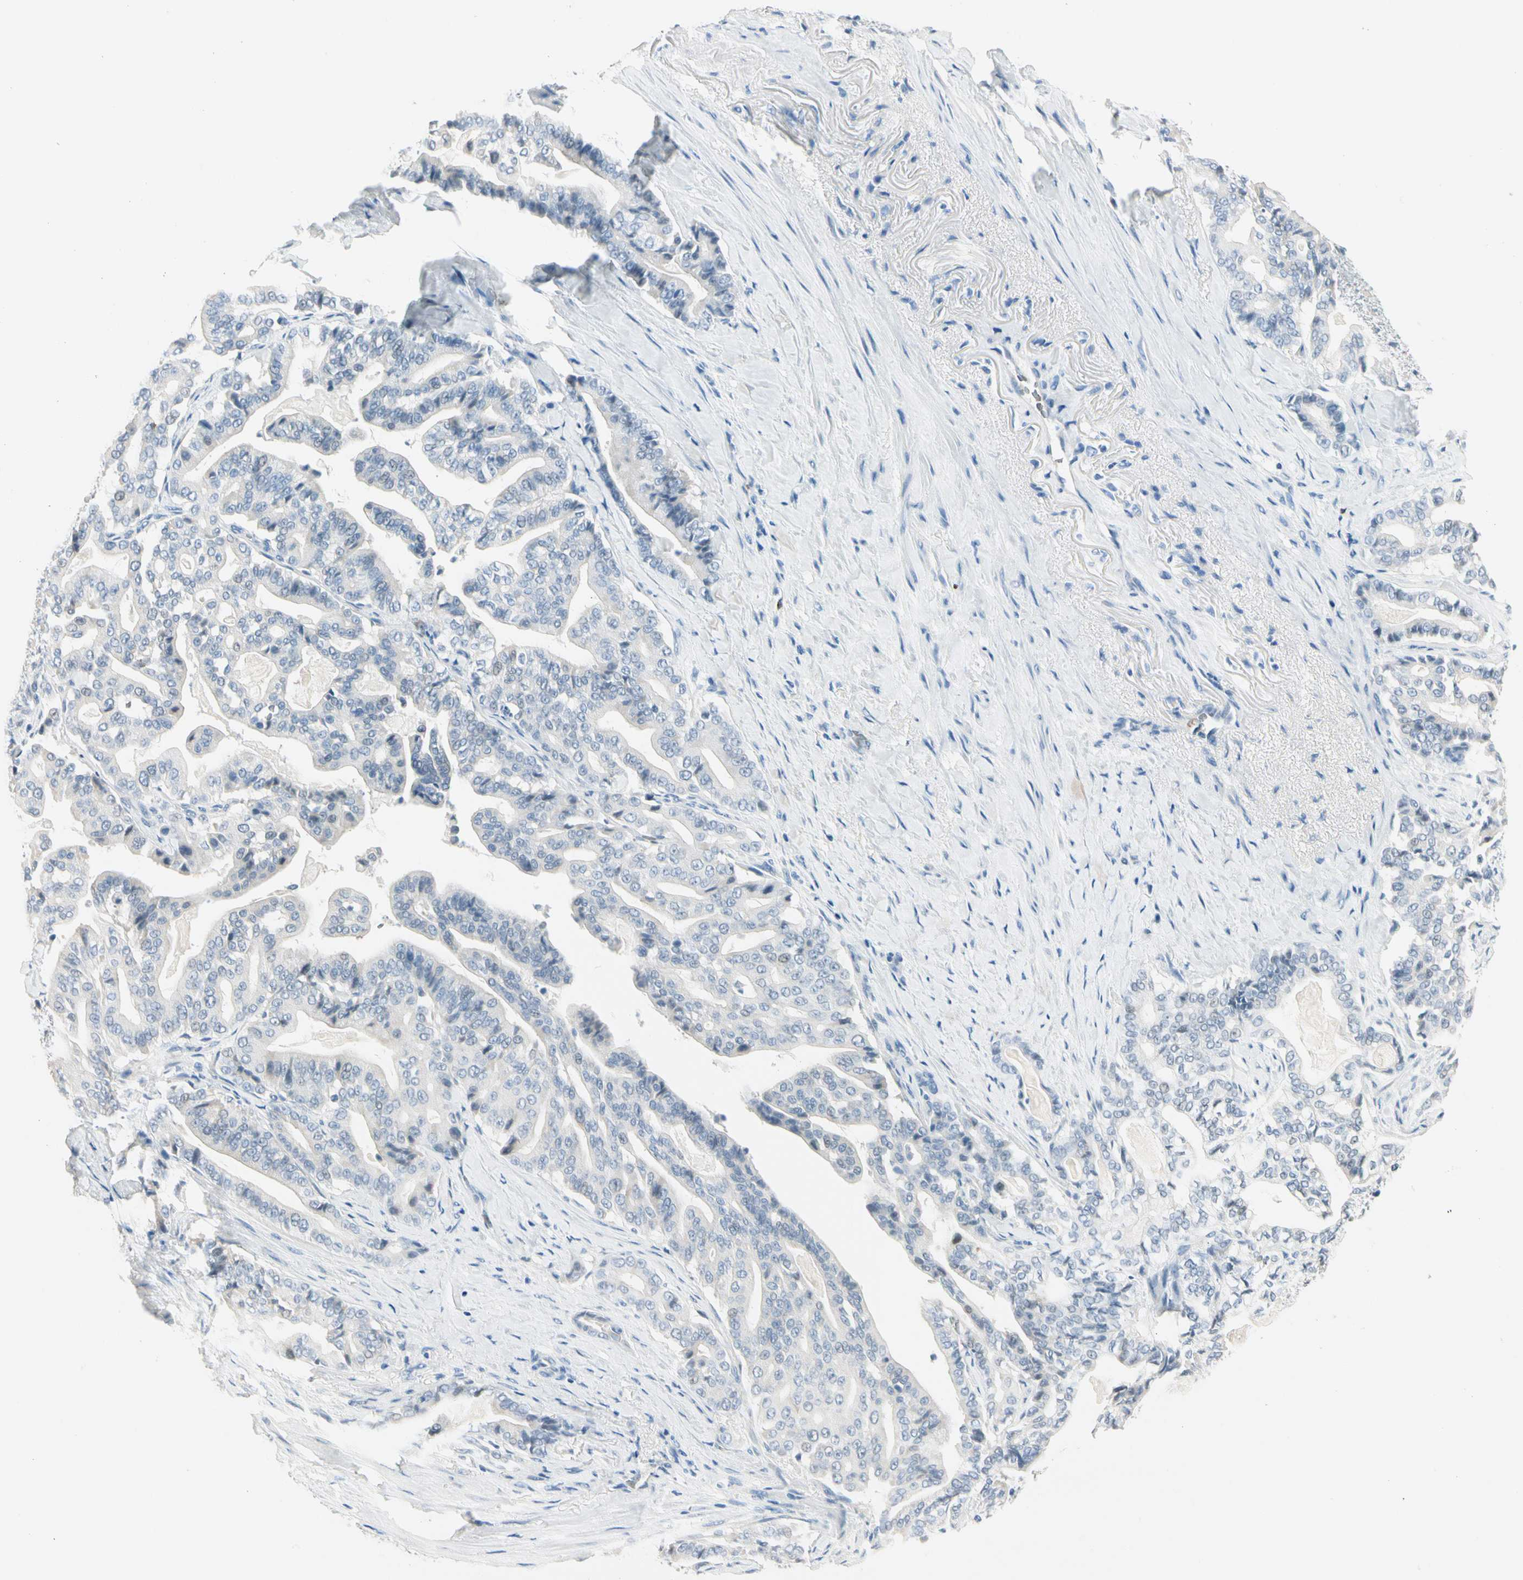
{"staining": {"intensity": "negative", "quantity": "none", "location": "none"}, "tissue": "pancreatic cancer", "cell_type": "Tumor cells", "image_type": "cancer", "snomed": [{"axis": "morphology", "description": "Adenocarcinoma, NOS"}, {"axis": "topography", "description": "Pancreas"}], "caption": "An image of pancreatic adenocarcinoma stained for a protein displays no brown staining in tumor cells.", "gene": "CA1", "patient": {"sex": "male", "age": 63}}